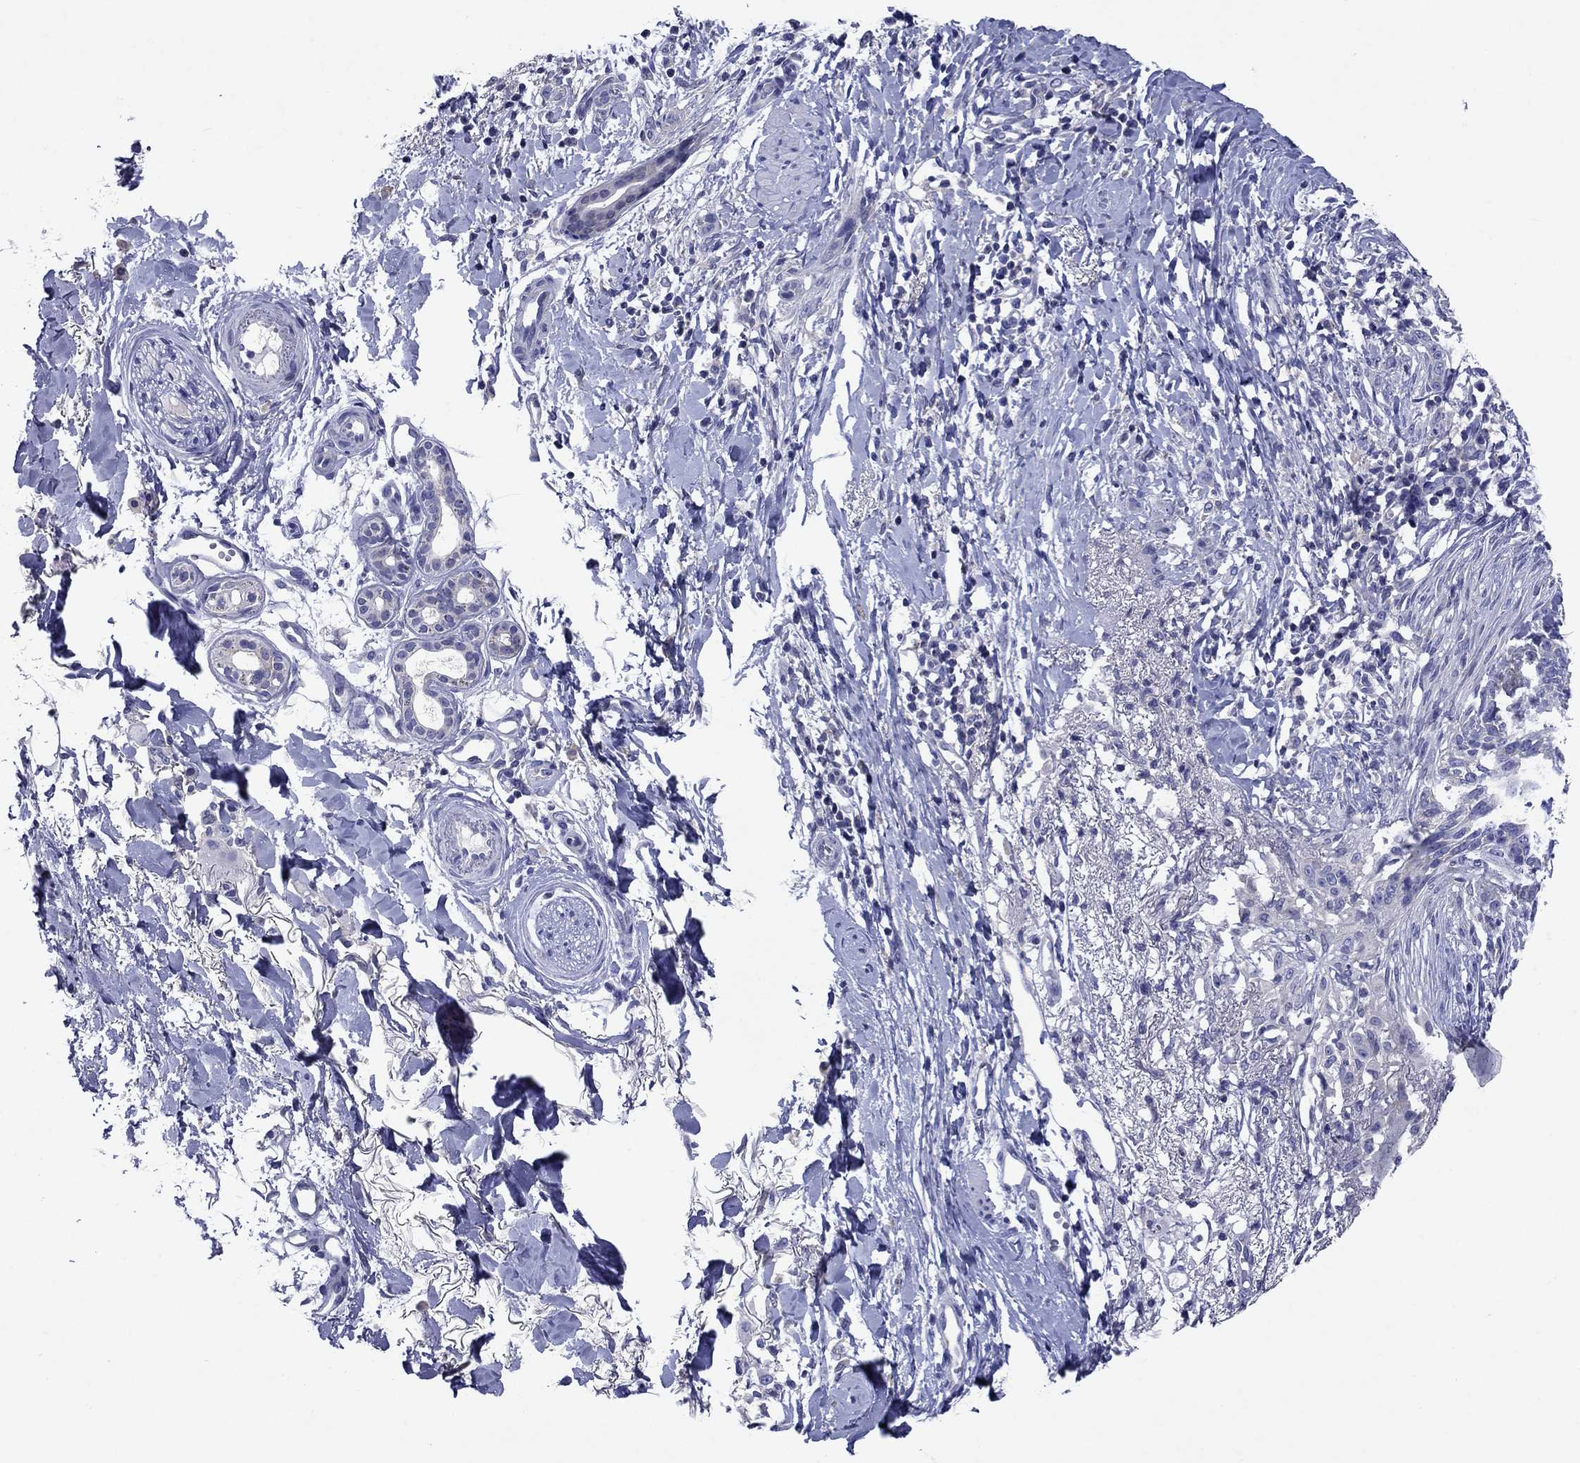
{"staining": {"intensity": "negative", "quantity": "none", "location": "none"}, "tissue": "skin cancer", "cell_type": "Tumor cells", "image_type": "cancer", "snomed": [{"axis": "morphology", "description": "Normal tissue, NOS"}, {"axis": "morphology", "description": "Basal cell carcinoma"}, {"axis": "topography", "description": "Skin"}], "caption": "Immunohistochemistry (IHC) of human skin cancer (basal cell carcinoma) reveals no positivity in tumor cells.", "gene": "SULT2B1", "patient": {"sex": "male", "age": 84}}